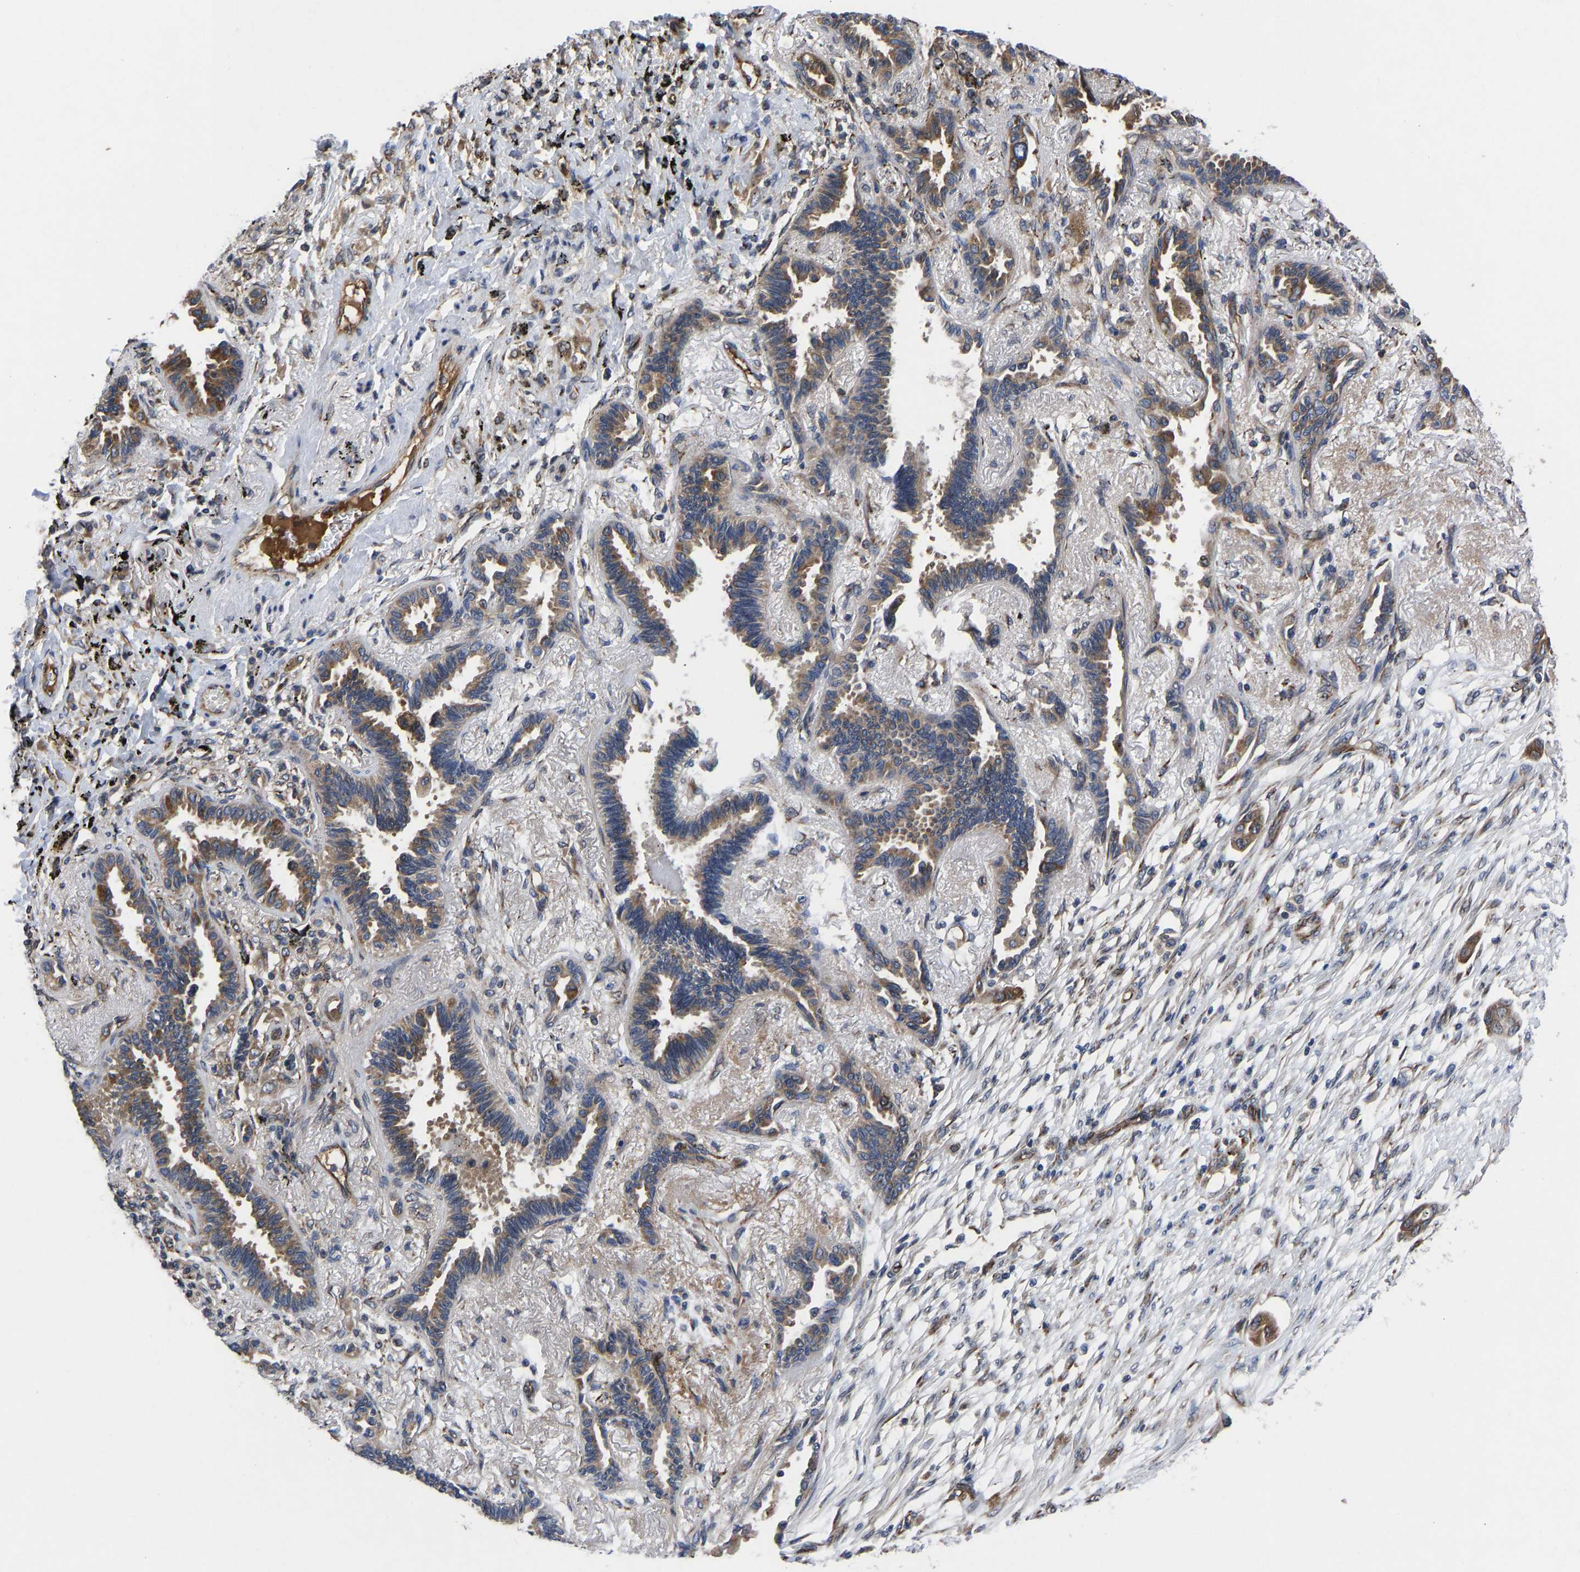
{"staining": {"intensity": "weak", "quantity": ">75%", "location": "cytoplasmic/membranous"}, "tissue": "lung cancer", "cell_type": "Tumor cells", "image_type": "cancer", "snomed": [{"axis": "morphology", "description": "Adenocarcinoma, NOS"}, {"axis": "topography", "description": "Lung"}], "caption": "Brown immunohistochemical staining in lung cancer (adenocarcinoma) demonstrates weak cytoplasmic/membranous staining in approximately >75% of tumor cells.", "gene": "FRRS1", "patient": {"sex": "male", "age": 59}}